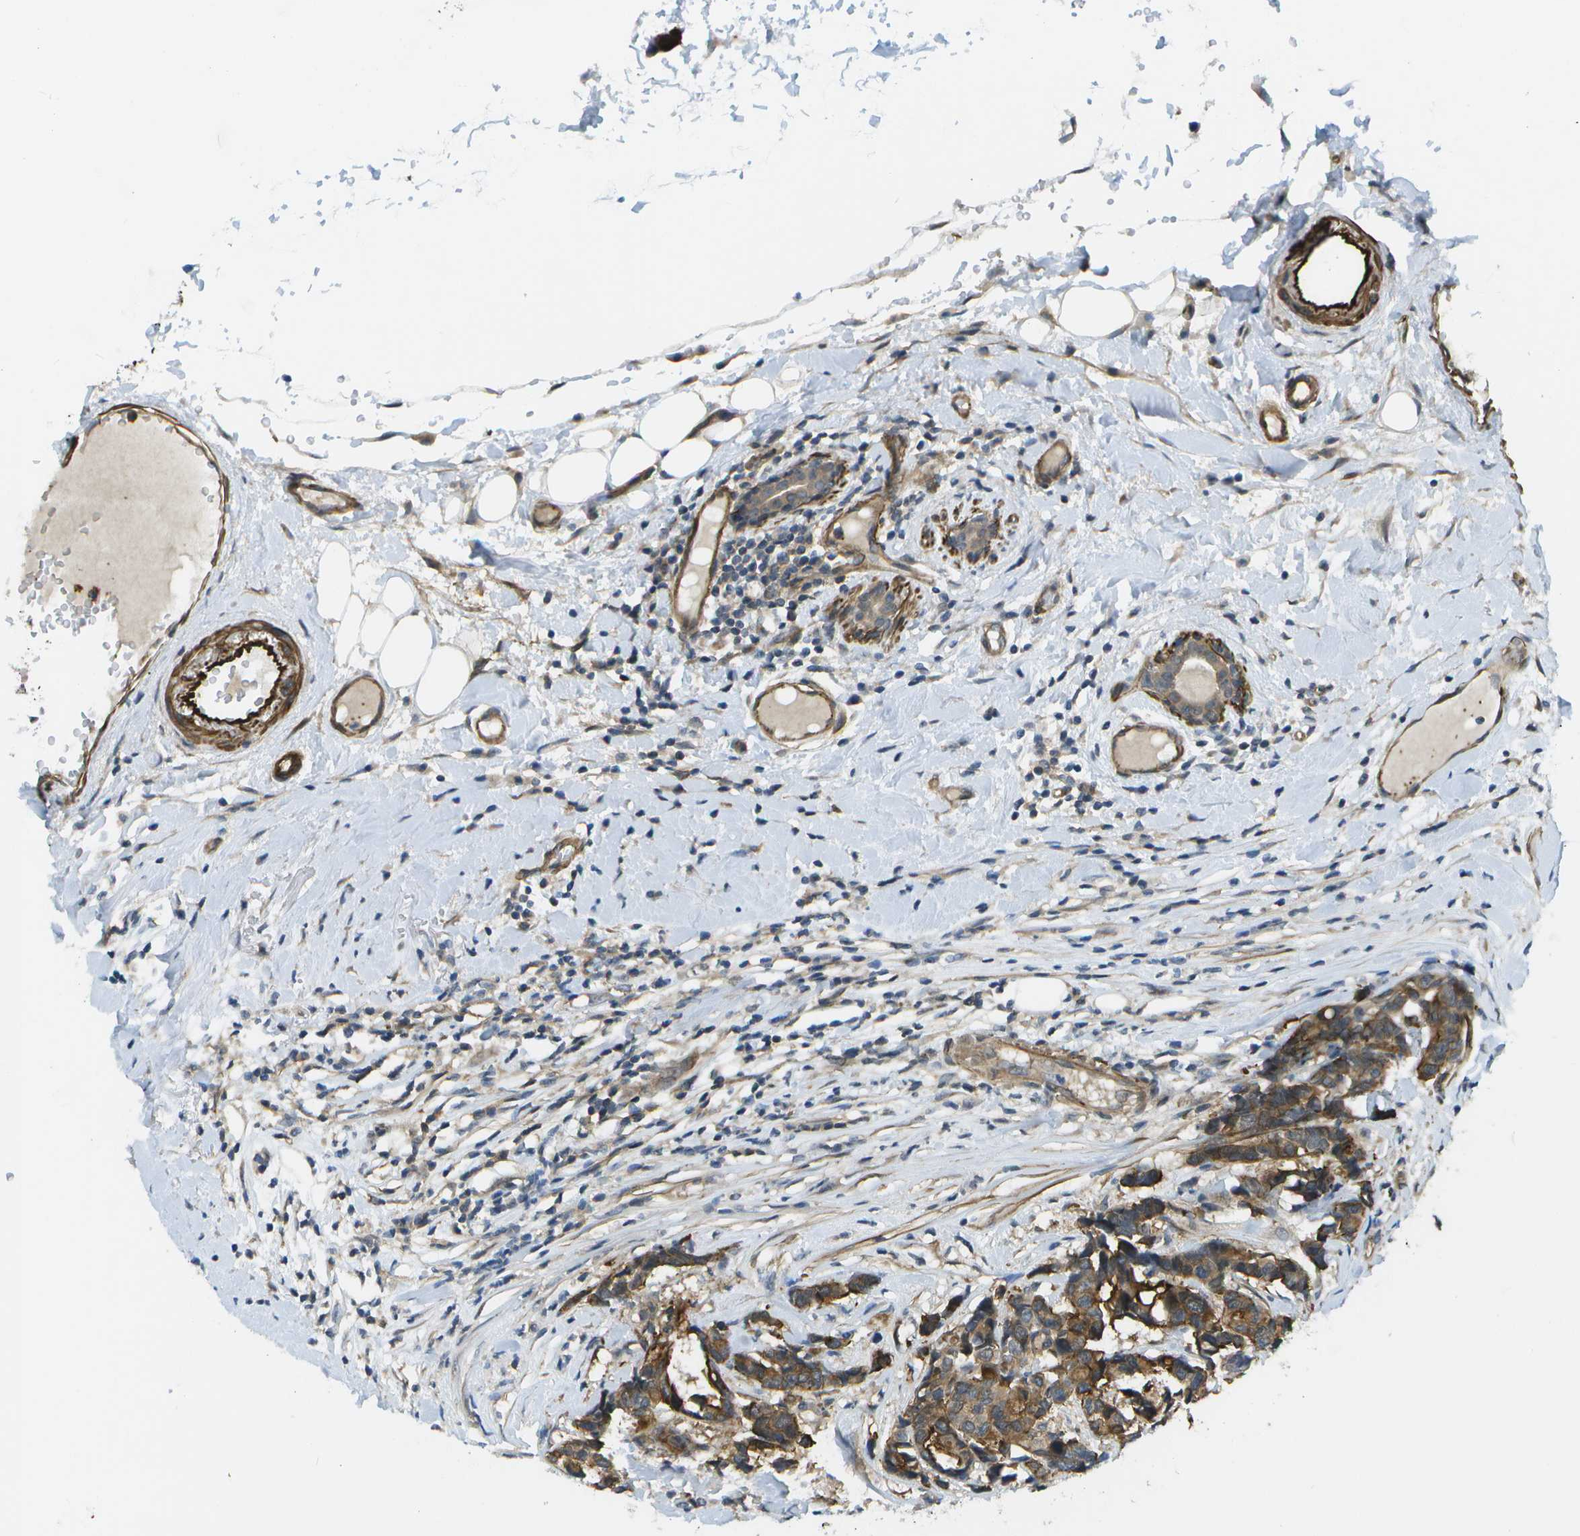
{"staining": {"intensity": "moderate", "quantity": ">75%", "location": "cytoplasmic/membranous"}, "tissue": "breast cancer", "cell_type": "Tumor cells", "image_type": "cancer", "snomed": [{"axis": "morphology", "description": "Duct carcinoma"}, {"axis": "topography", "description": "Breast"}], "caption": "Brown immunohistochemical staining in invasive ductal carcinoma (breast) displays moderate cytoplasmic/membranous expression in approximately >75% of tumor cells.", "gene": "KIAA0040", "patient": {"sex": "female", "age": 87}}